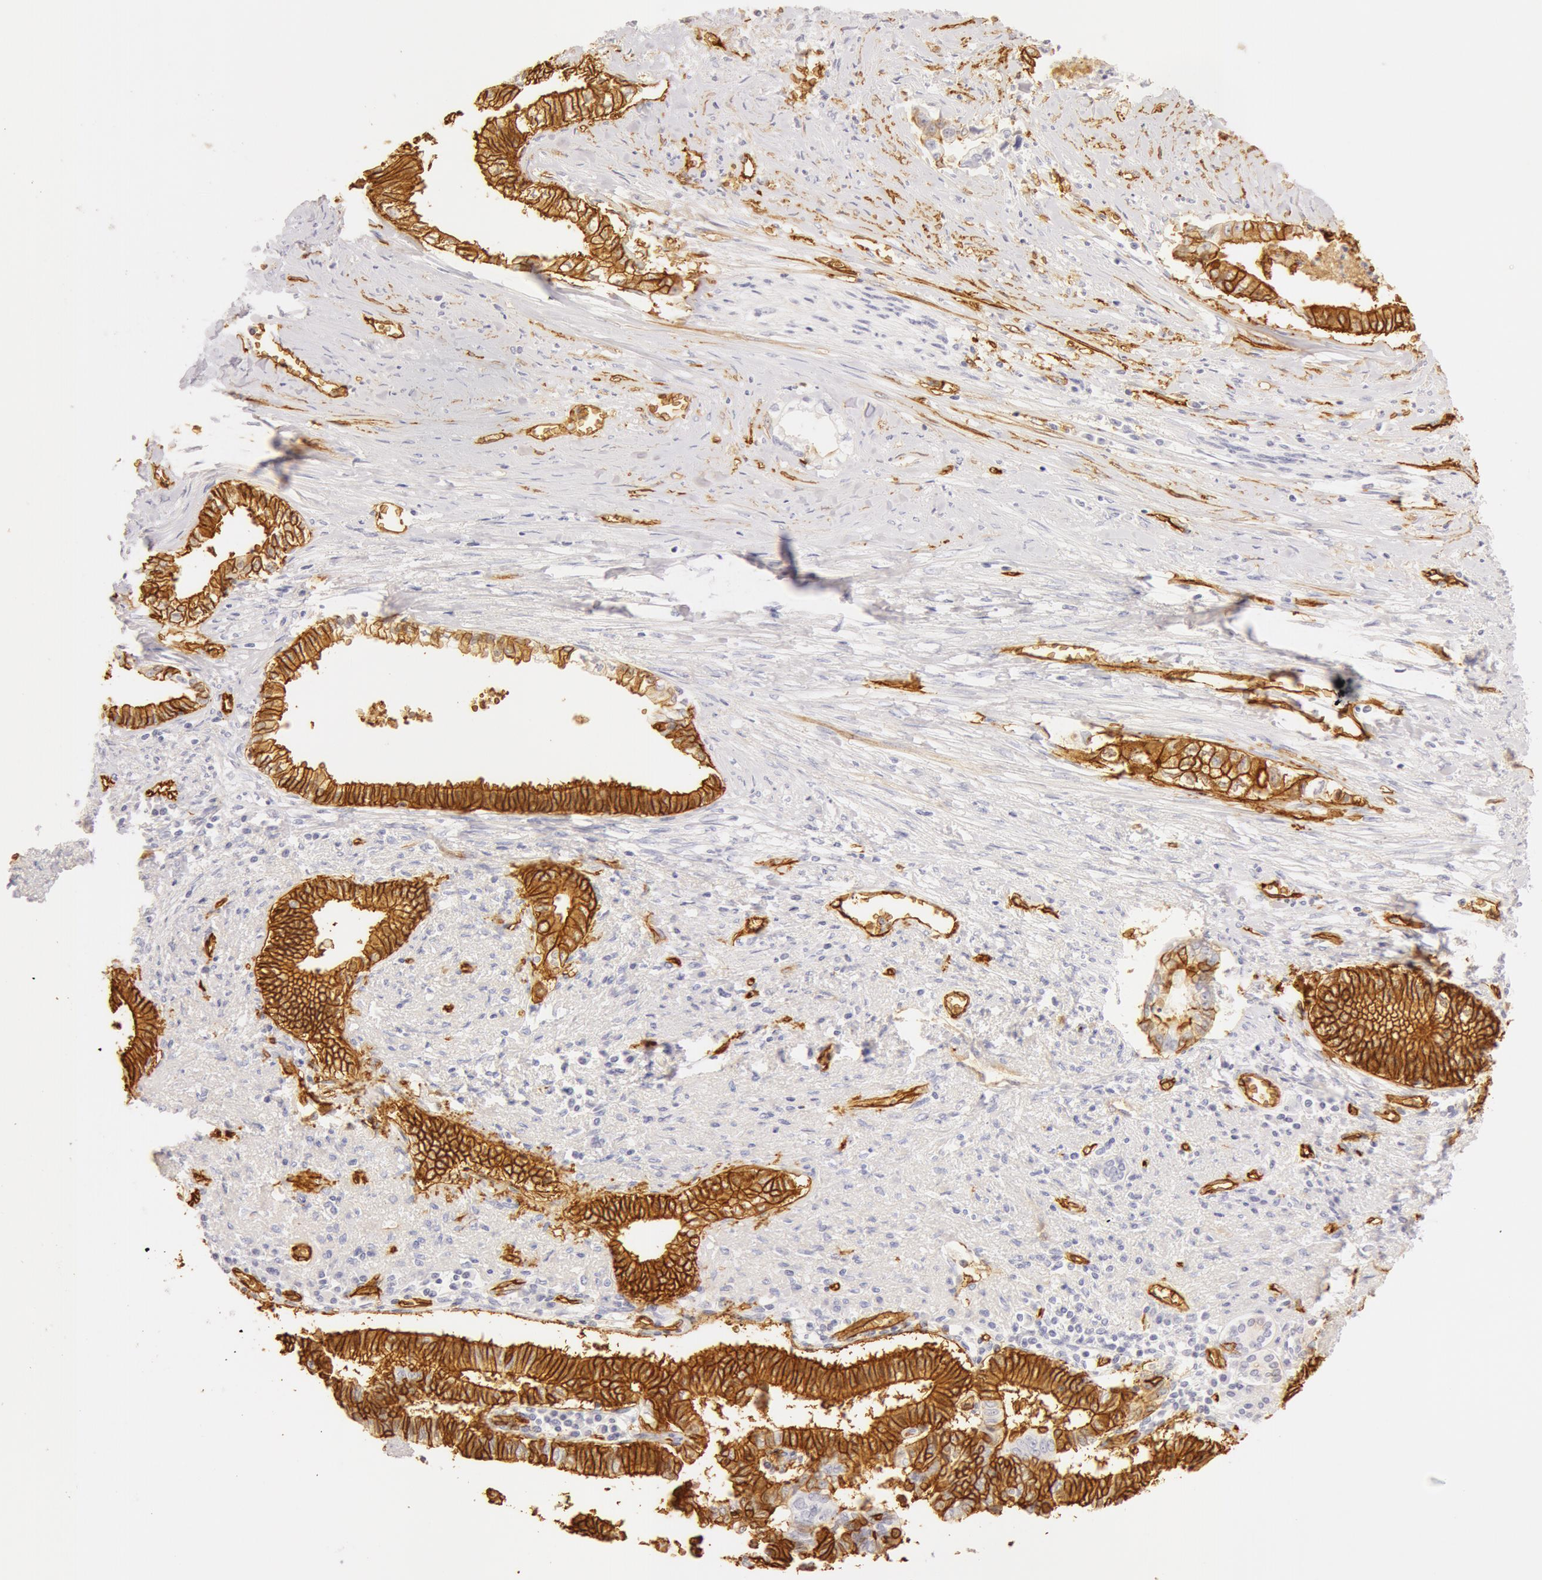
{"staining": {"intensity": "moderate", "quantity": ">75%", "location": "cytoplasmic/membranous"}, "tissue": "liver cancer", "cell_type": "Tumor cells", "image_type": "cancer", "snomed": [{"axis": "morphology", "description": "Cholangiocarcinoma"}, {"axis": "topography", "description": "Liver"}], "caption": "Immunohistochemical staining of human liver cholangiocarcinoma shows medium levels of moderate cytoplasmic/membranous expression in approximately >75% of tumor cells. Nuclei are stained in blue.", "gene": "AQP1", "patient": {"sex": "male", "age": 57}}